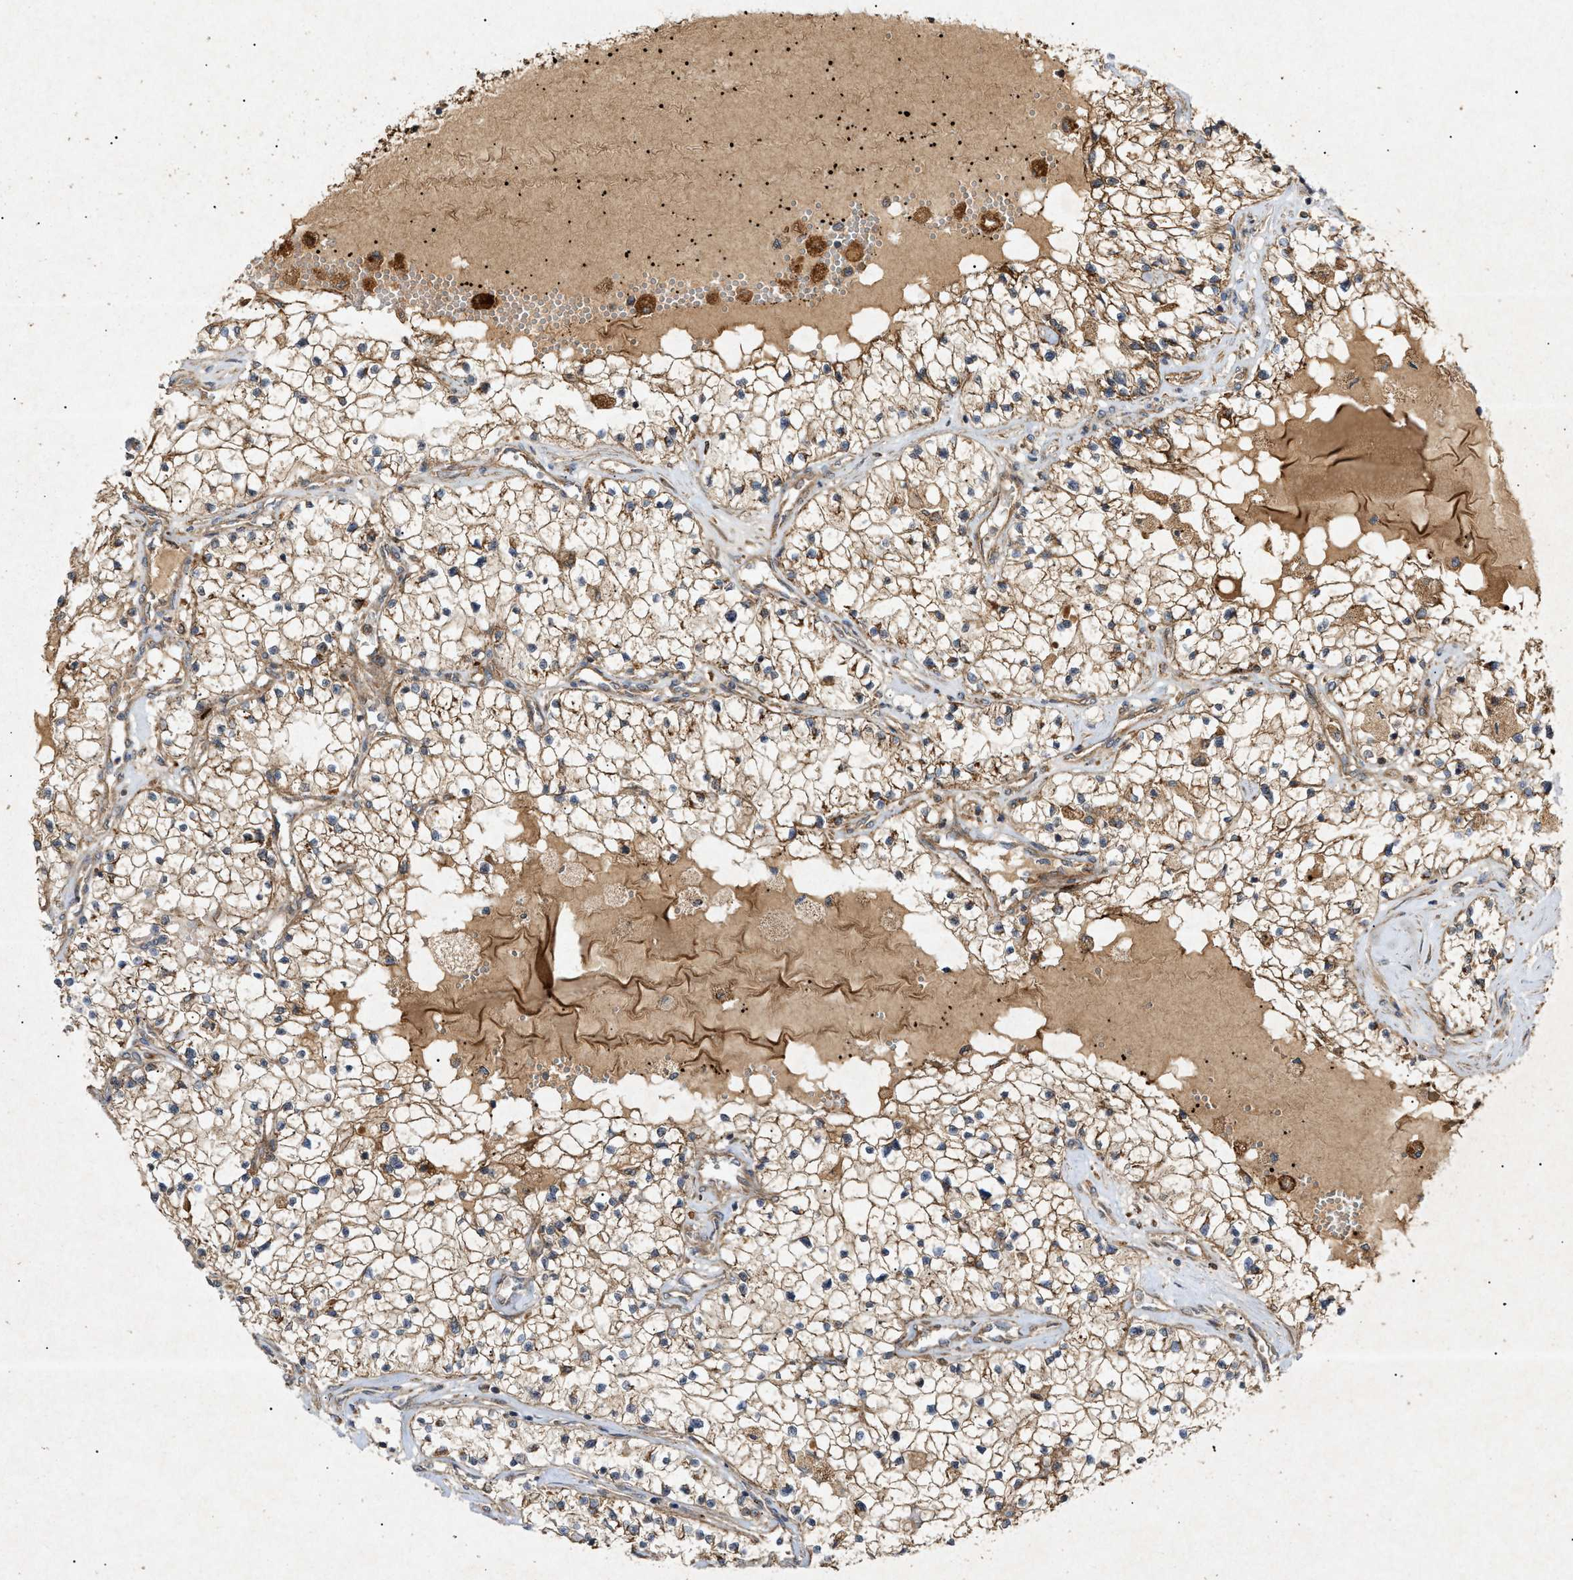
{"staining": {"intensity": "moderate", "quantity": "25%-75%", "location": "cytoplasmic/membranous"}, "tissue": "renal cancer", "cell_type": "Tumor cells", "image_type": "cancer", "snomed": [{"axis": "morphology", "description": "Adenocarcinoma, NOS"}, {"axis": "topography", "description": "Kidney"}], "caption": "Adenocarcinoma (renal) tissue displays moderate cytoplasmic/membranous expression in approximately 25%-75% of tumor cells", "gene": "MTCH1", "patient": {"sex": "male", "age": 68}}